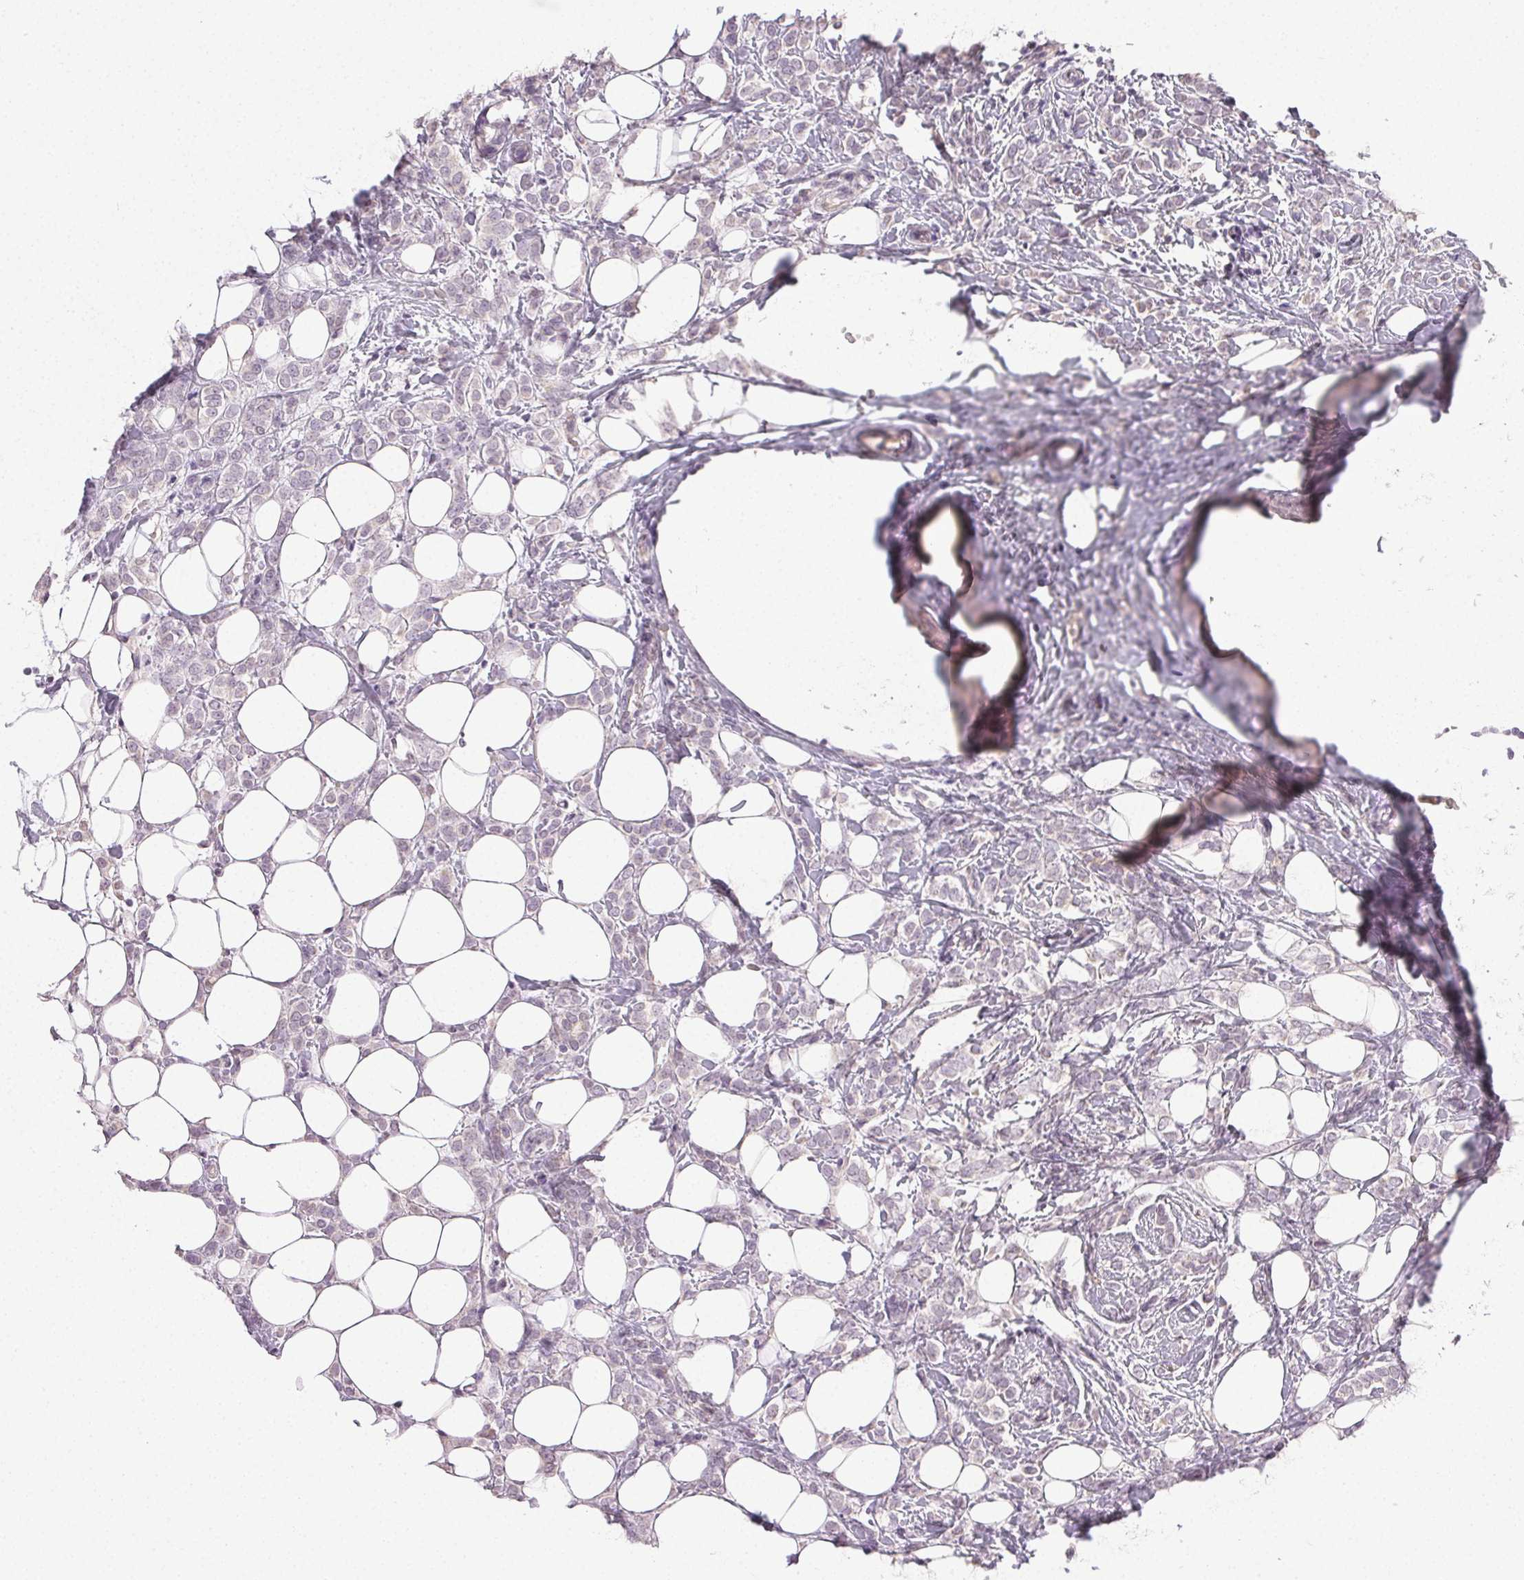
{"staining": {"intensity": "negative", "quantity": "none", "location": "none"}, "tissue": "breast cancer", "cell_type": "Tumor cells", "image_type": "cancer", "snomed": [{"axis": "morphology", "description": "Lobular carcinoma"}, {"axis": "topography", "description": "Breast"}], "caption": "Immunohistochemical staining of breast lobular carcinoma exhibits no significant positivity in tumor cells.", "gene": "PLCB1", "patient": {"sex": "female", "age": 49}}